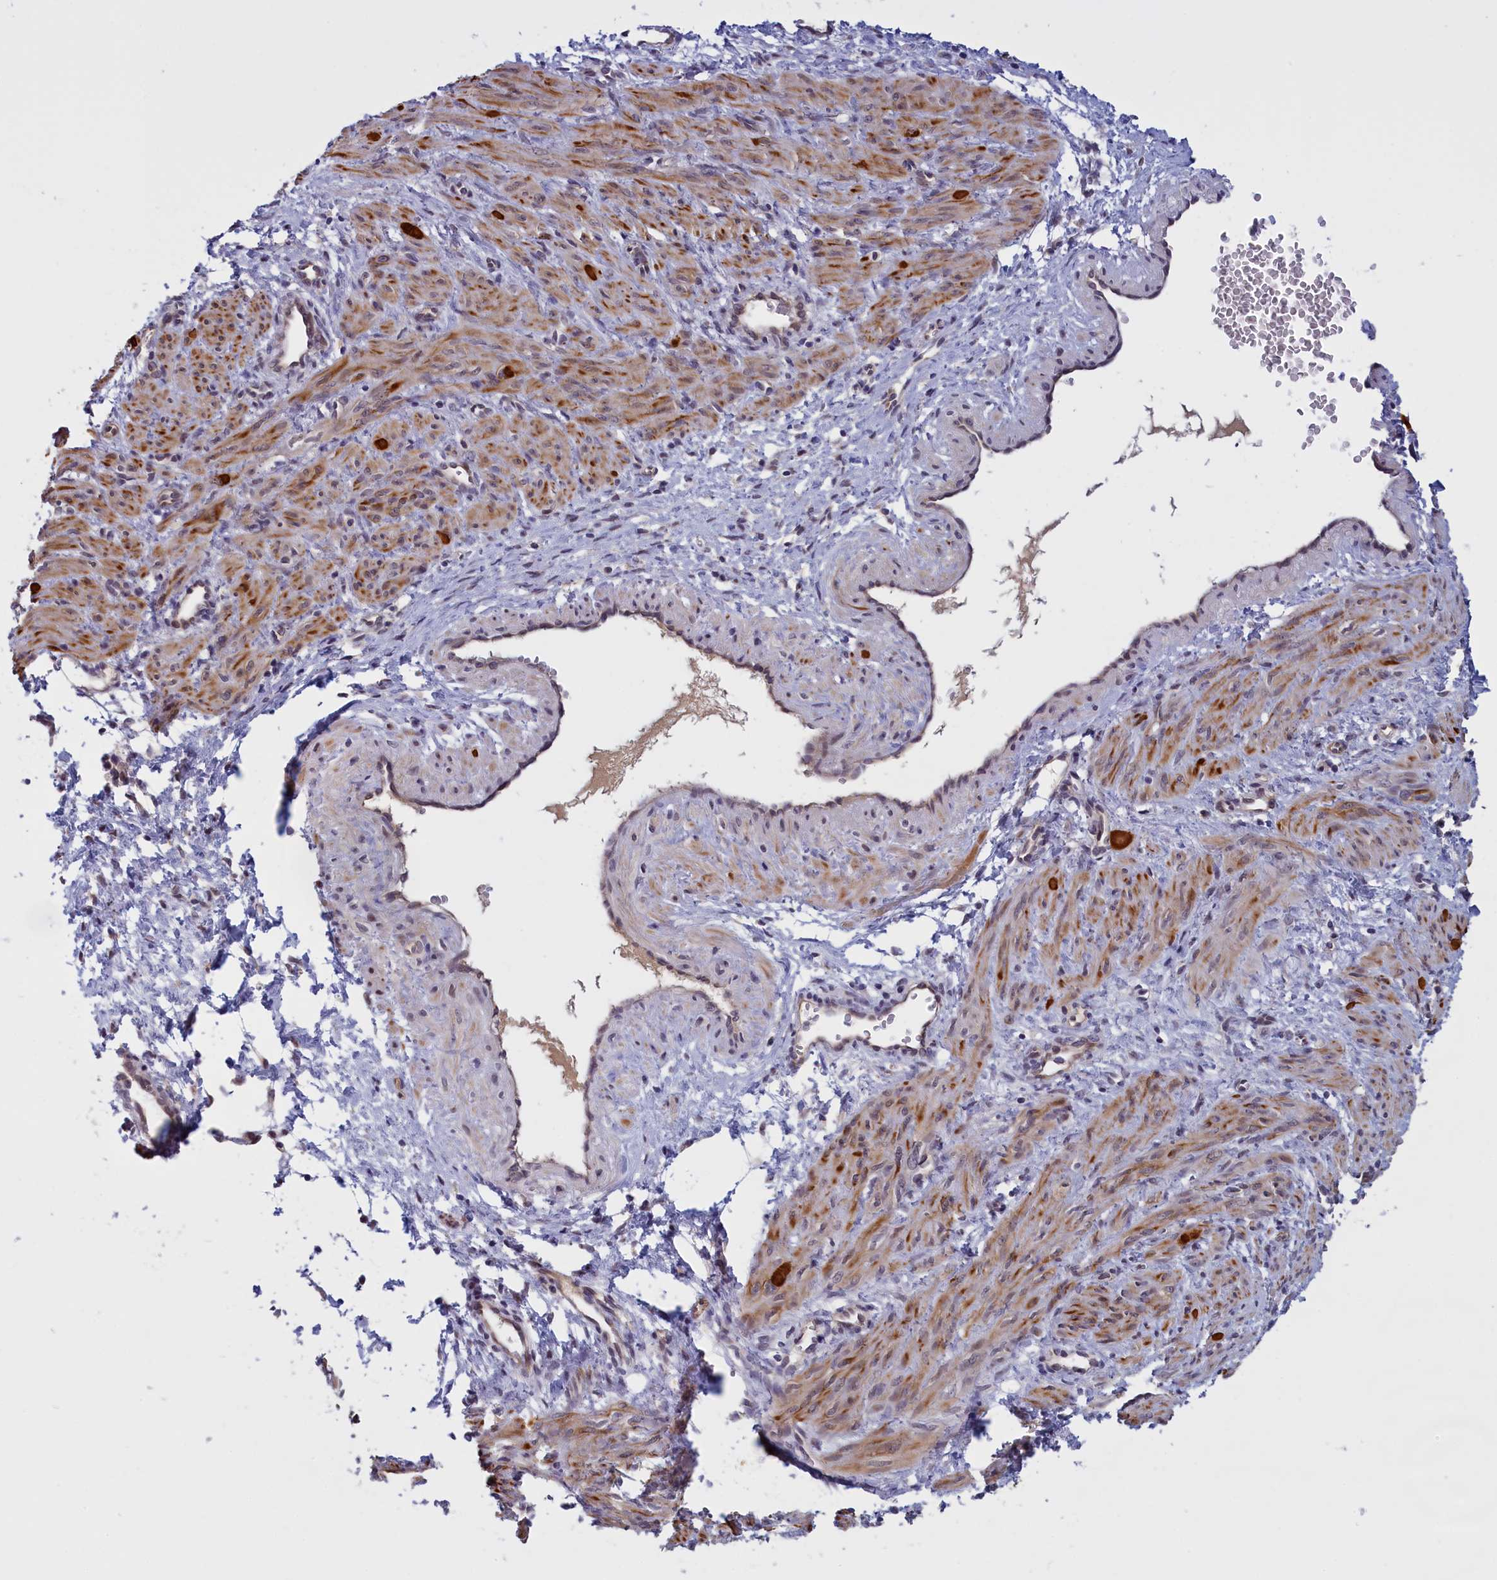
{"staining": {"intensity": "moderate", "quantity": "25%-75%", "location": "cytoplasmic/membranous"}, "tissue": "smooth muscle", "cell_type": "Smooth muscle cells", "image_type": "normal", "snomed": [{"axis": "morphology", "description": "Normal tissue, NOS"}, {"axis": "topography", "description": "Endometrium"}], "caption": "High-power microscopy captured an IHC image of benign smooth muscle, revealing moderate cytoplasmic/membranous expression in approximately 25%-75% of smooth muscle cells.", "gene": "IGFALS", "patient": {"sex": "female", "age": 33}}